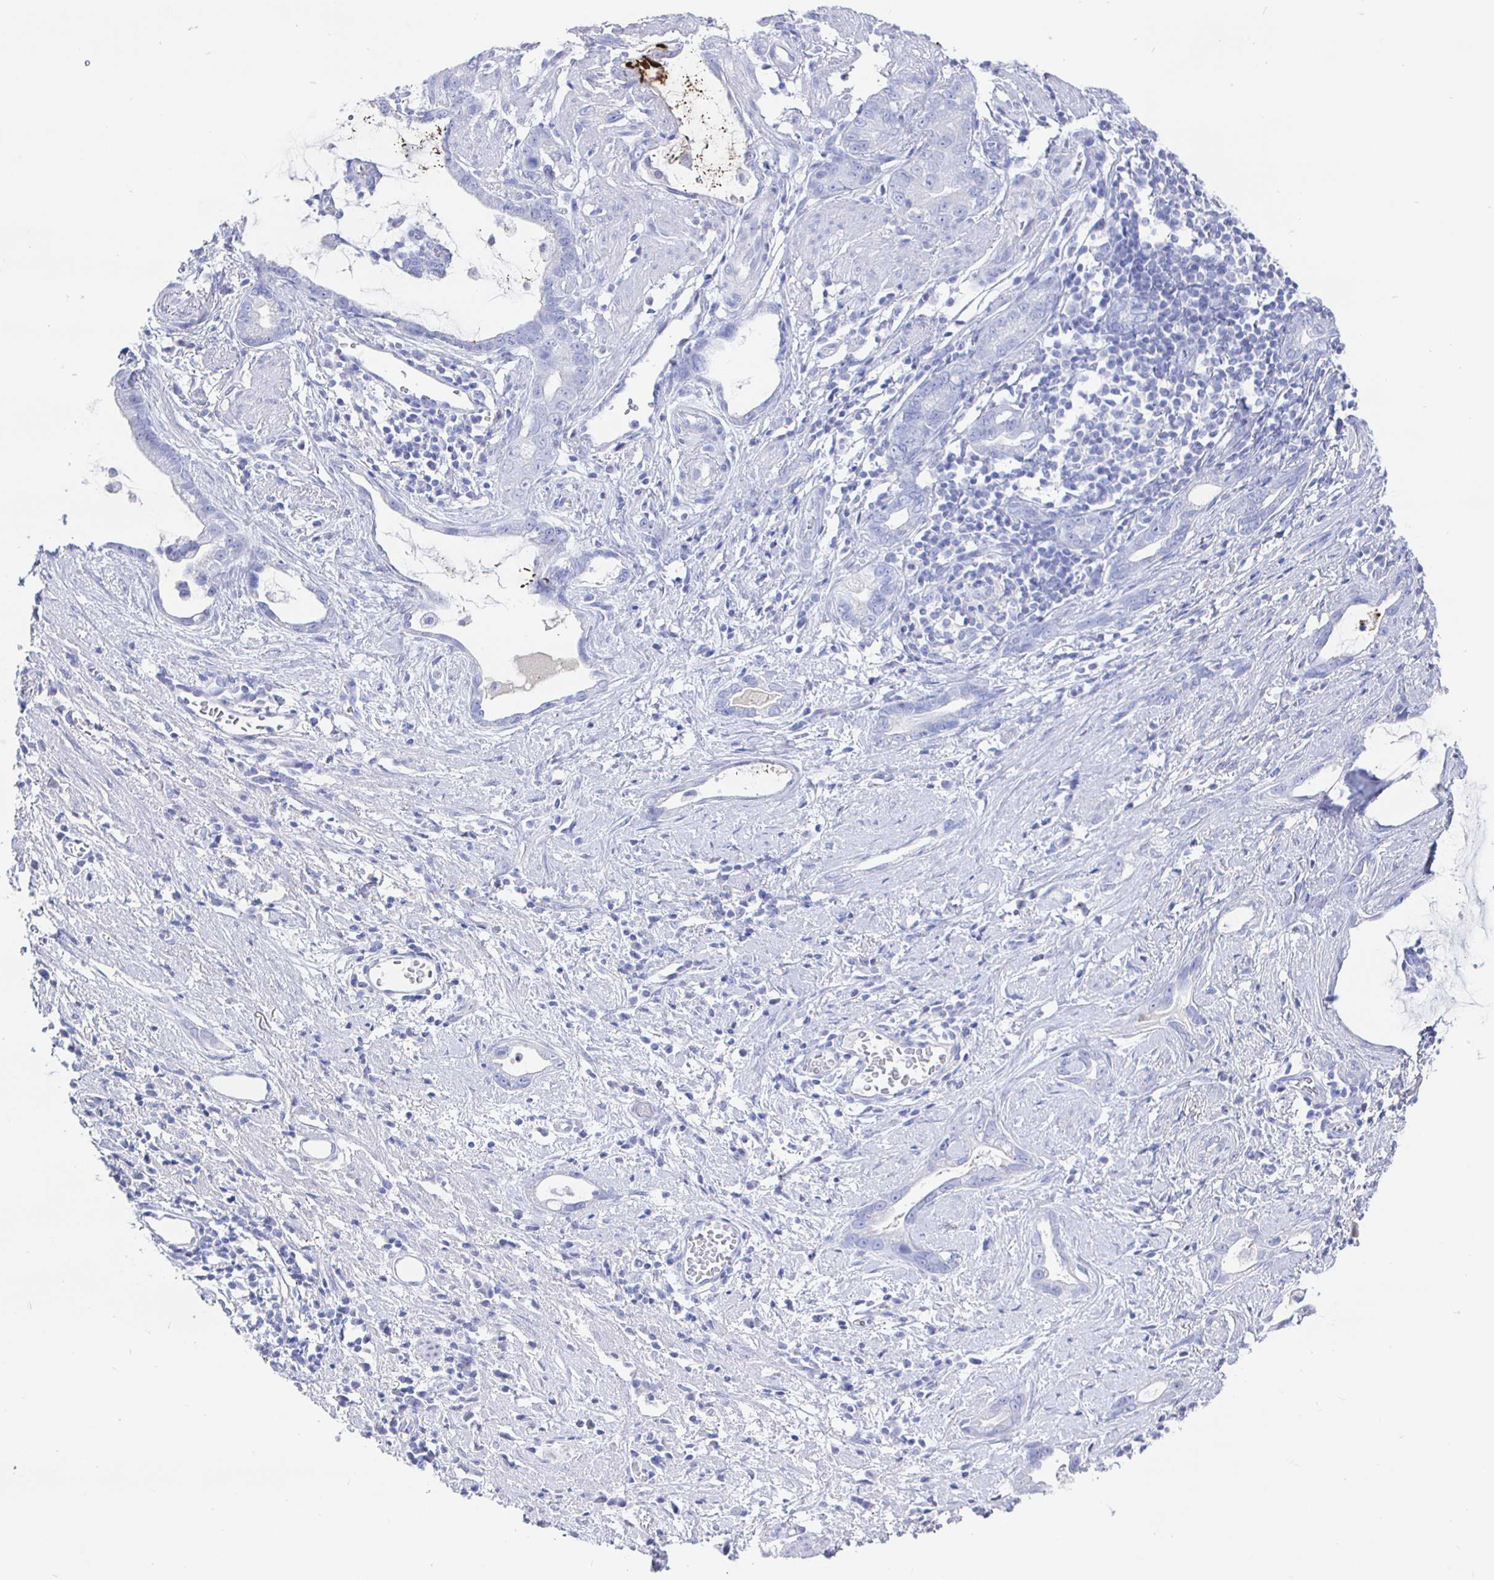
{"staining": {"intensity": "negative", "quantity": "none", "location": "none"}, "tissue": "stomach cancer", "cell_type": "Tumor cells", "image_type": "cancer", "snomed": [{"axis": "morphology", "description": "Adenocarcinoma, NOS"}, {"axis": "topography", "description": "Stomach"}], "caption": "The photomicrograph displays no significant staining in tumor cells of stomach adenocarcinoma.", "gene": "CLCA1", "patient": {"sex": "male", "age": 55}}